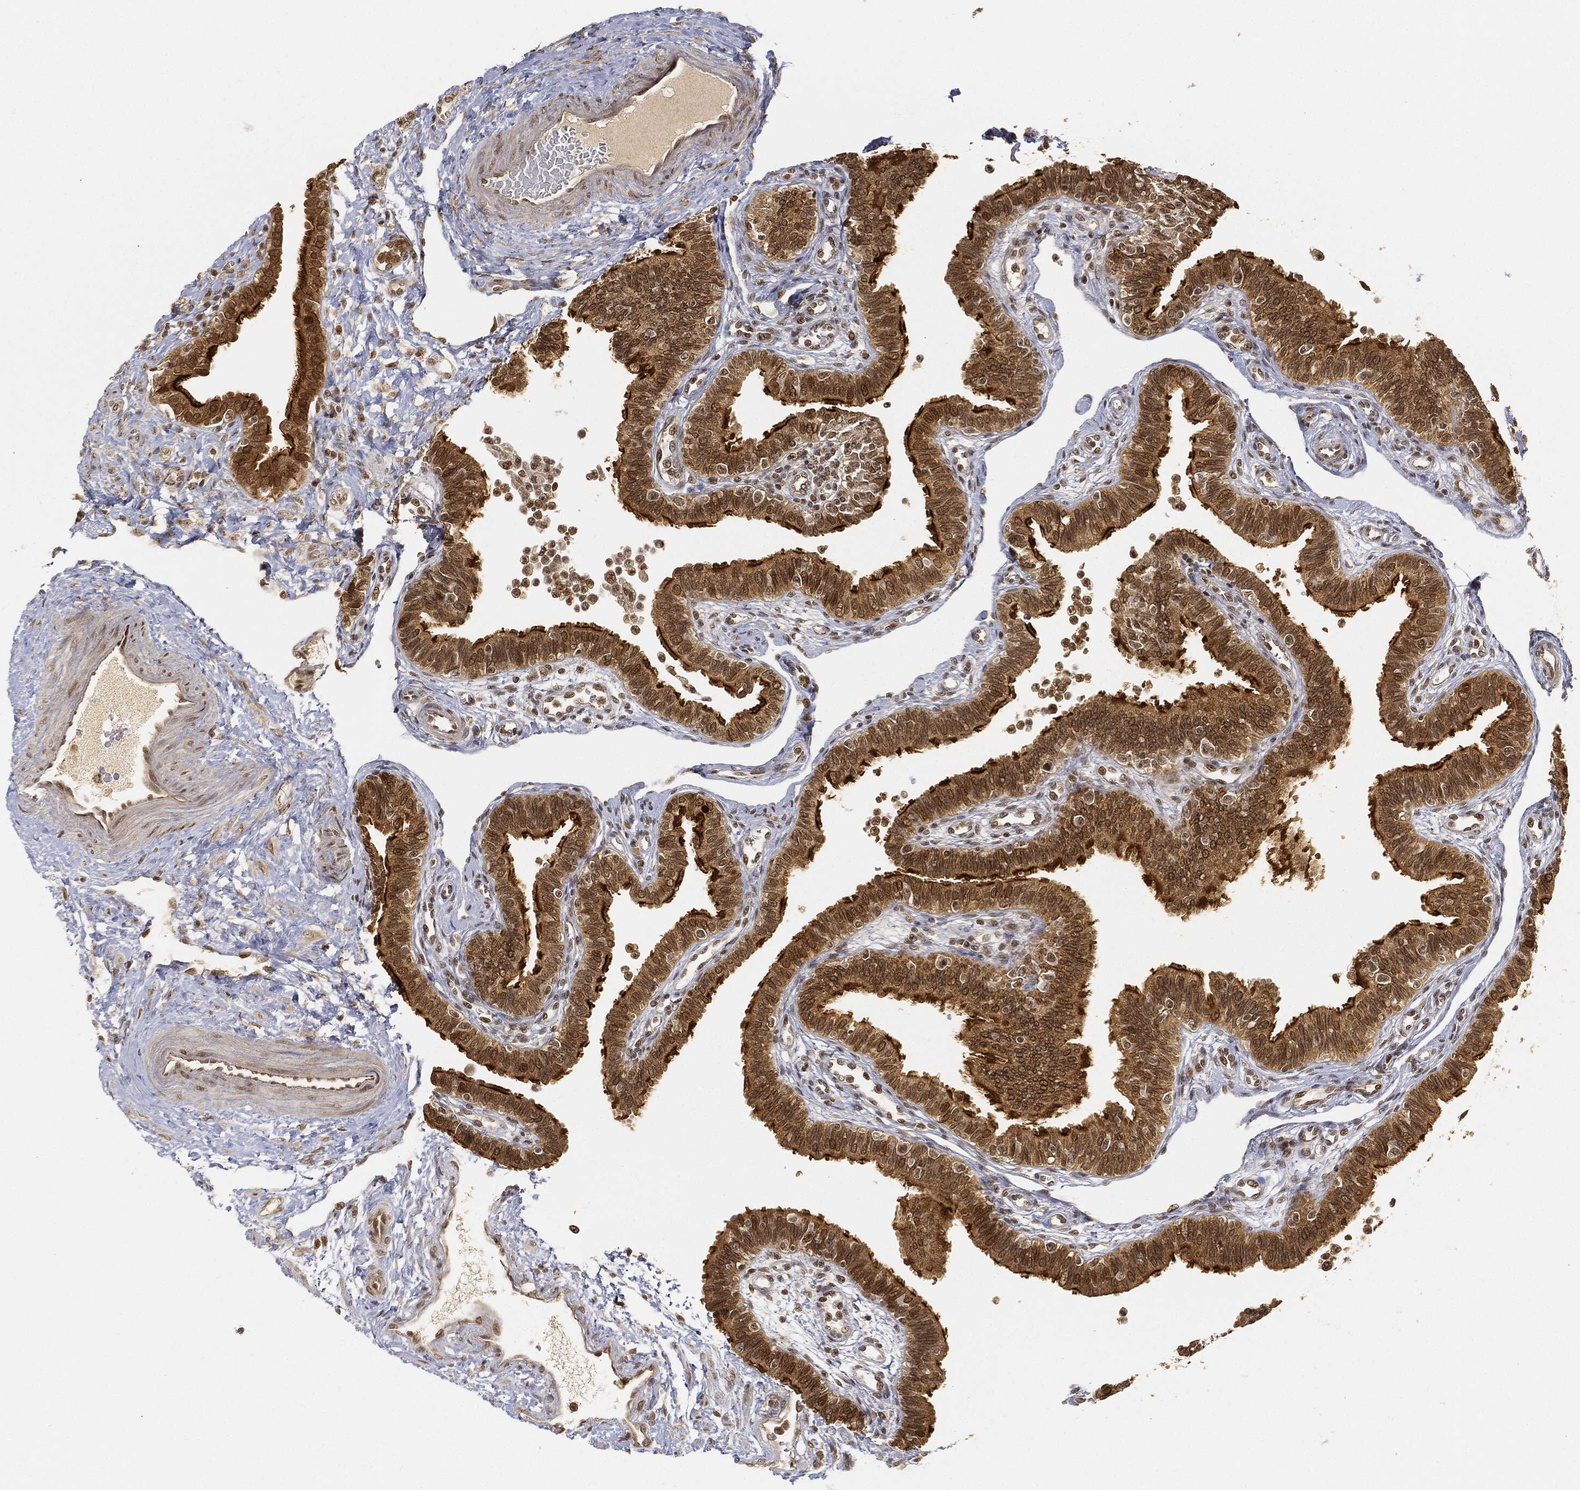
{"staining": {"intensity": "strong", "quantity": "25%-75%", "location": "cytoplasmic/membranous"}, "tissue": "fallopian tube", "cell_type": "Glandular cells", "image_type": "normal", "snomed": [{"axis": "morphology", "description": "Normal tissue, NOS"}, {"axis": "topography", "description": "Fallopian tube"}], "caption": "IHC of benign fallopian tube reveals high levels of strong cytoplasmic/membranous expression in approximately 25%-75% of glandular cells. The staining was performed using DAB (3,3'-diaminobenzidine) to visualize the protein expression in brown, while the nuclei were stained in blue with hematoxylin (Magnification: 20x).", "gene": "CIB1", "patient": {"sex": "female", "age": 36}}